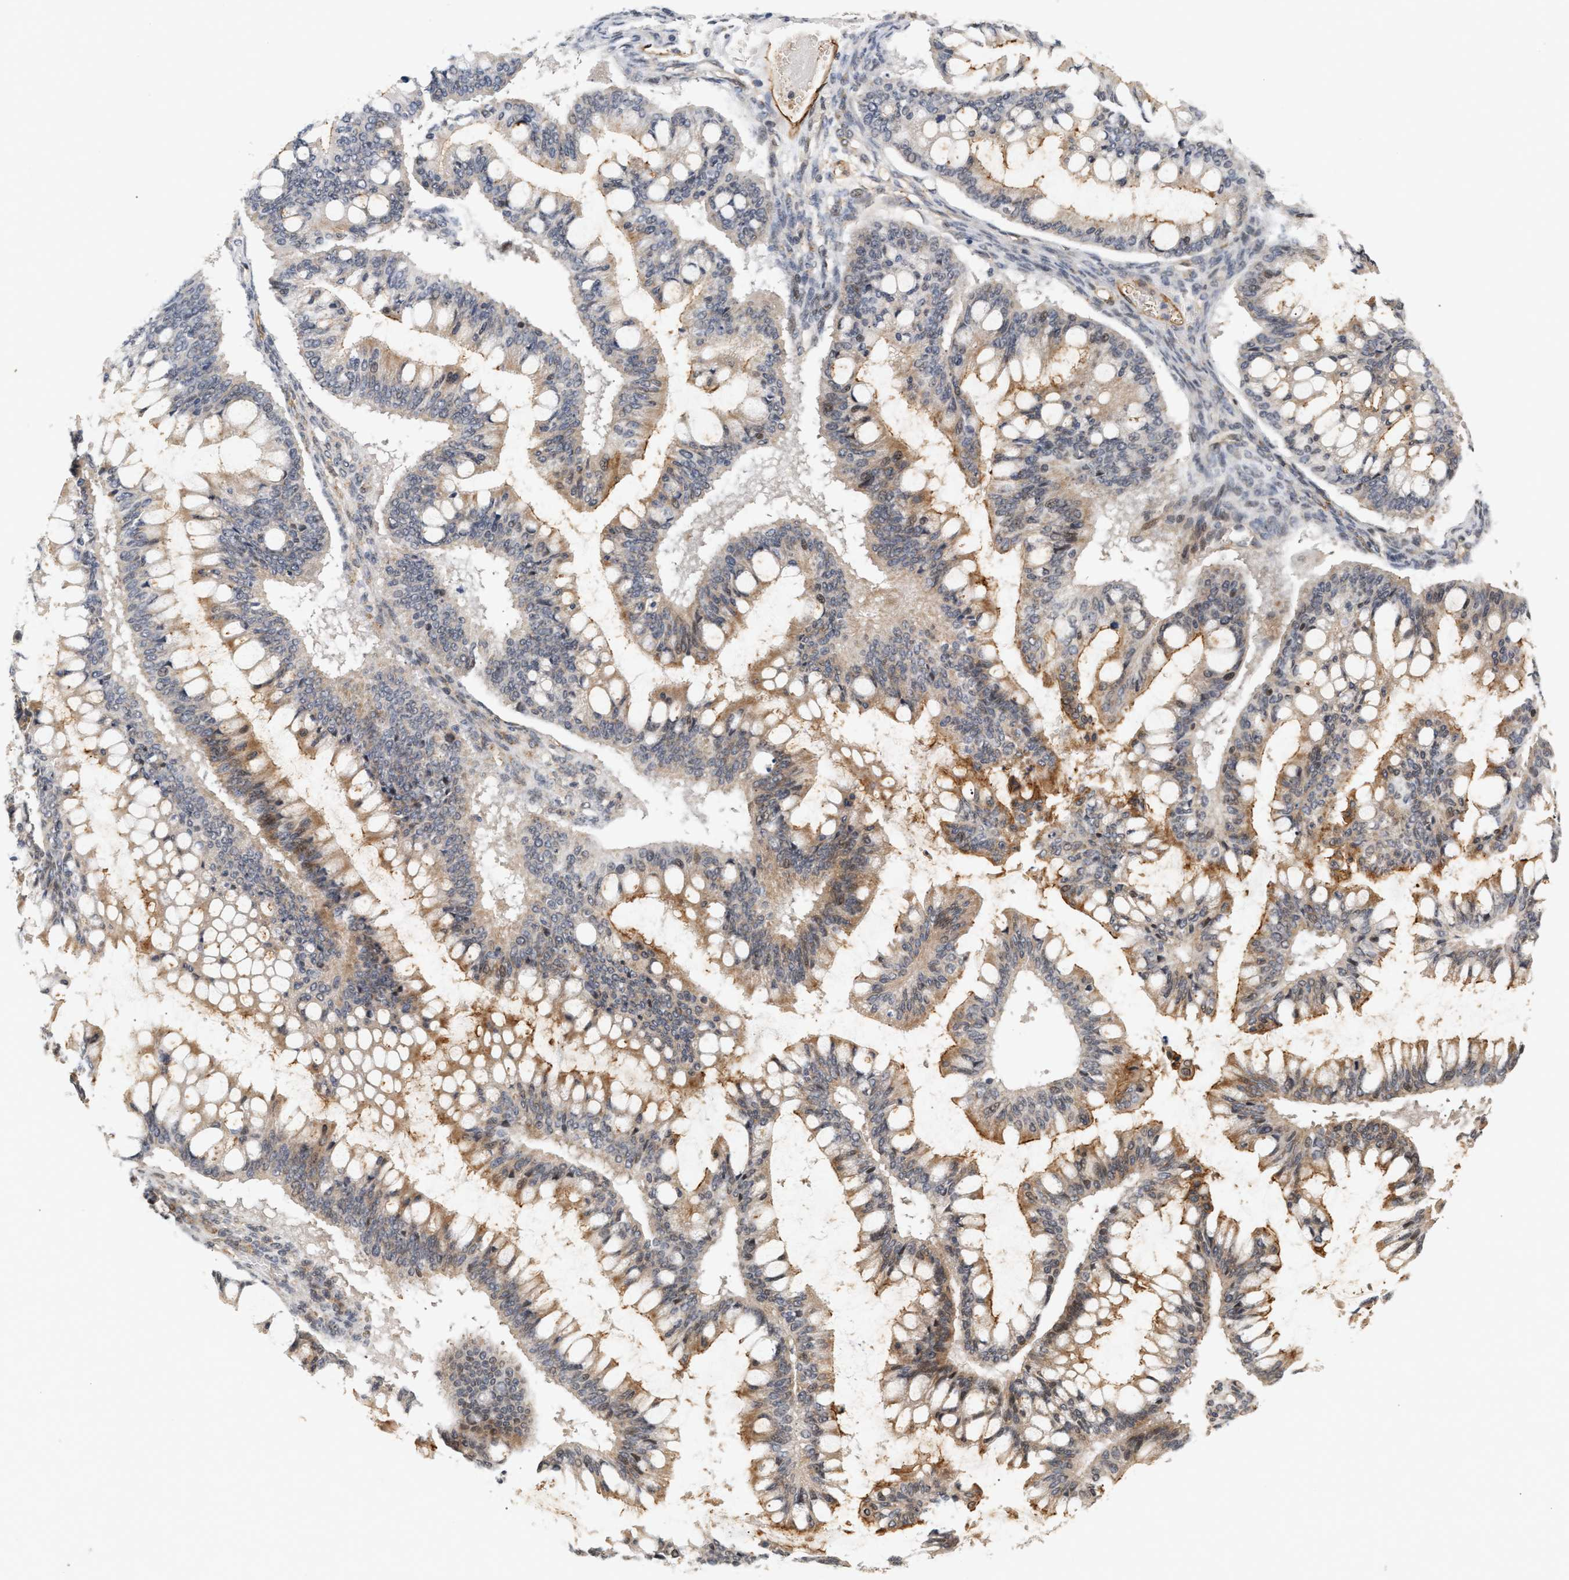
{"staining": {"intensity": "moderate", "quantity": ">75%", "location": "cytoplasmic/membranous"}, "tissue": "ovarian cancer", "cell_type": "Tumor cells", "image_type": "cancer", "snomed": [{"axis": "morphology", "description": "Cystadenocarcinoma, mucinous, NOS"}, {"axis": "topography", "description": "Ovary"}], "caption": "Immunohistochemistry micrograph of neoplastic tissue: human ovarian cancer stained using immunohistochemistry exhibits medium levels of moderate protein expression localized specifically in the cytoplasmic/membranous of tumor cells, appearing as a cytoplasmic/membranous brown color.", "gene": "PLXND1", "patient": {"sex": "female", "age": 73}}